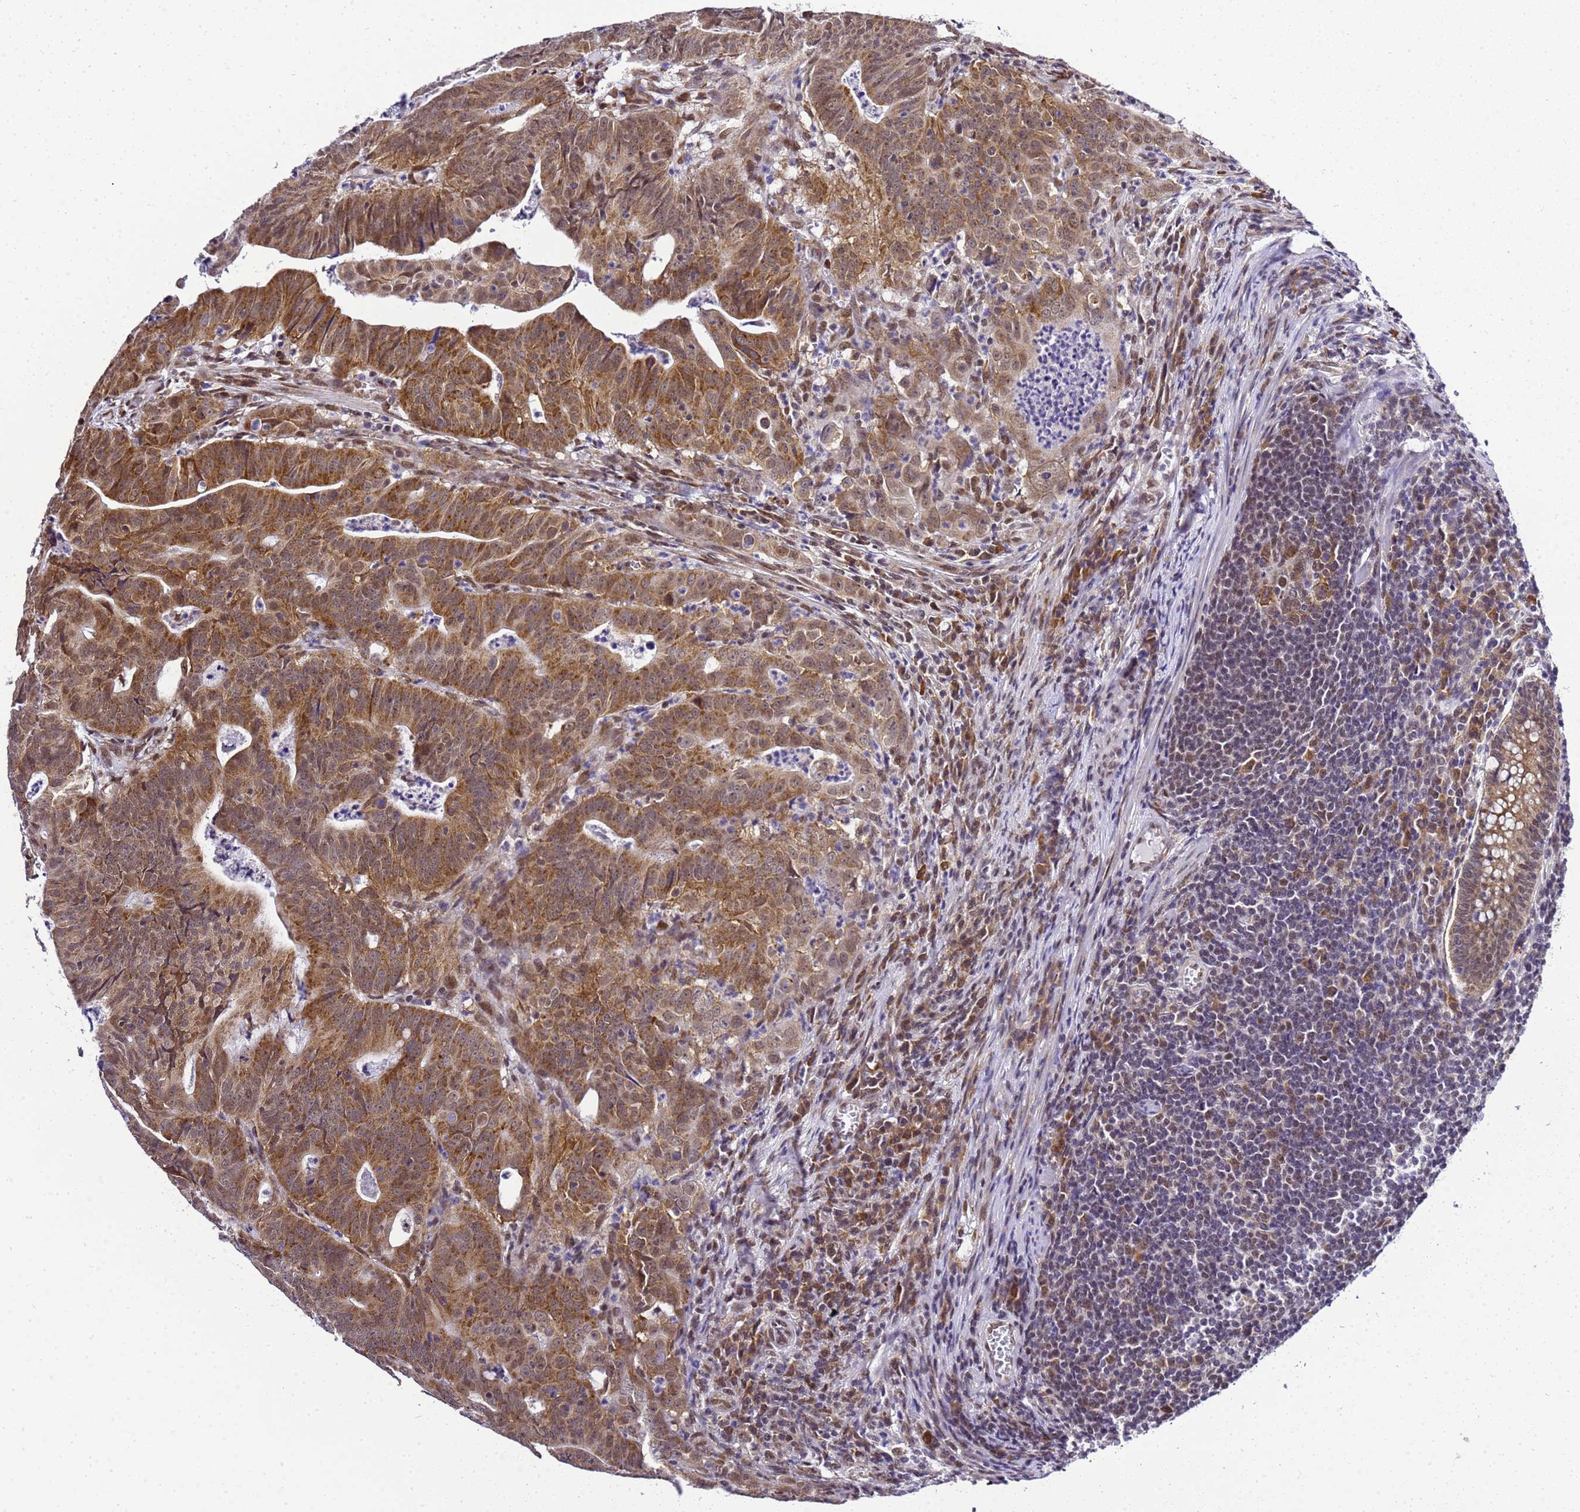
{"staining": {"intensity": "moderate", "quantity": ">75%", "location": "cytoplasmic/membranous"}, "tissue": "colorectal cancer", "cell_type": "Tumor cells", "image_type": "cancer", "snomed": [{"axis": "morphology", "description": "Adenocarcinoma, NOS"}, {"axis": "topography", "description": "Rectum"}], "caption": "Human colorectal adenocarcinoma stained with a brown dye reveals moderate cytoplasmic/membranous positive staining in about >75% of tumor cells.", "gene": "SMN1", "patient": {"sex": "male", "age": 69}}